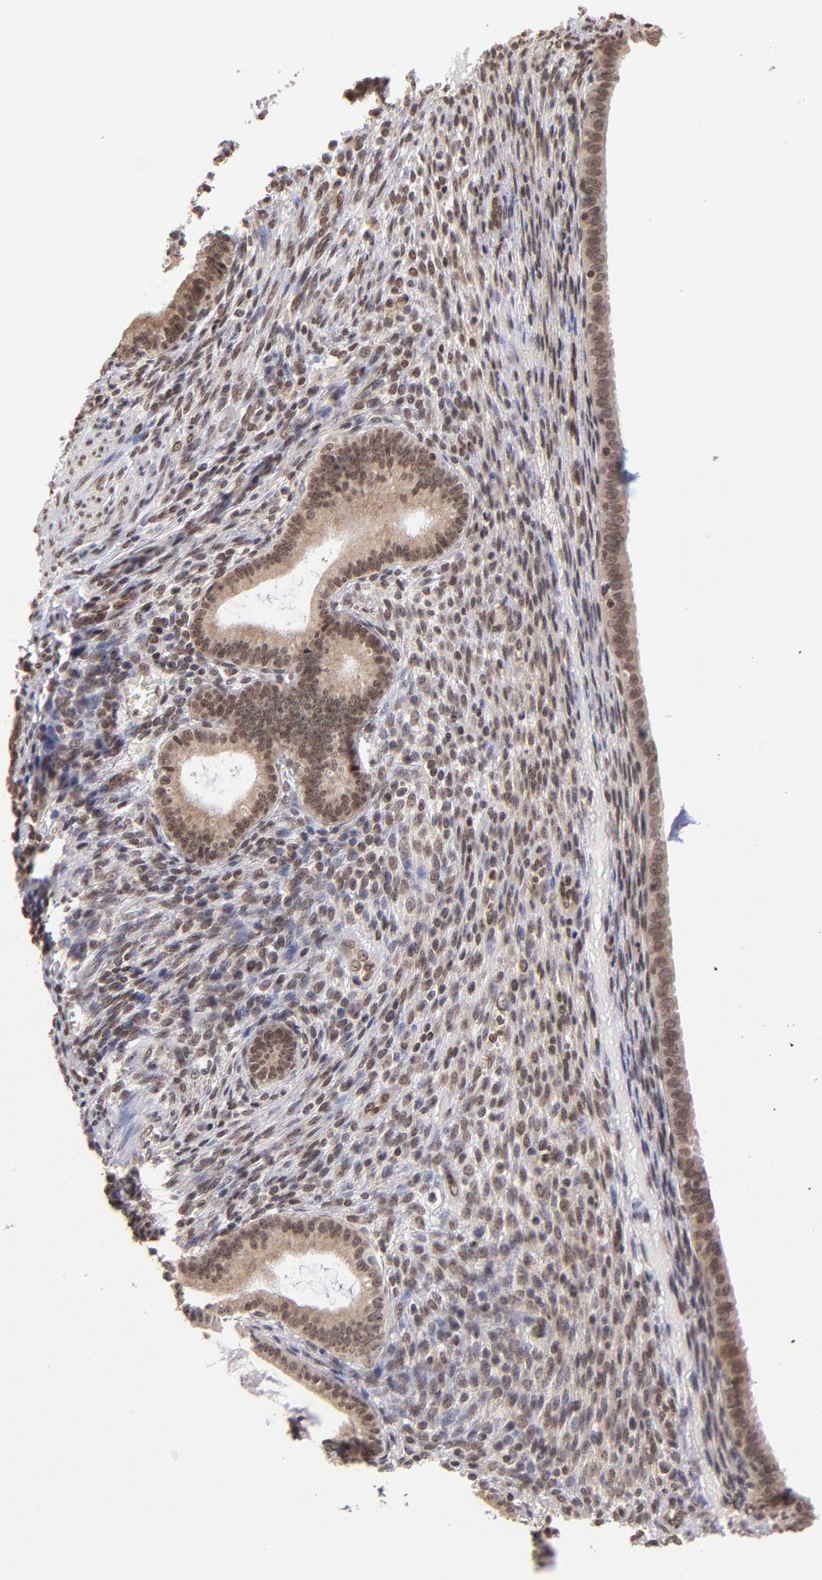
{"staining": {"intensity": "weak", "quantity": "25%-75%", "location": "nuclear"}, "tissue": "endometrium", "cell_type": "Cells in endometrial stroma", "image_type": "normal", "snomed": [{"axis": "morphology", "description": "Normal tissue, NOS"}, {"axis": "topography", "description": "Endometrium"}], "caption": "Immunohistochemical staining of unremarkable endometrium exhibits low levels of weak nuclear positivity in about 25%-75% of cells in endometrial stroma. (Brightfield microscopy of DAB IHC at high magnification).", "gene": "WDR25", "patient": {"sex": "female", "age": 72}}